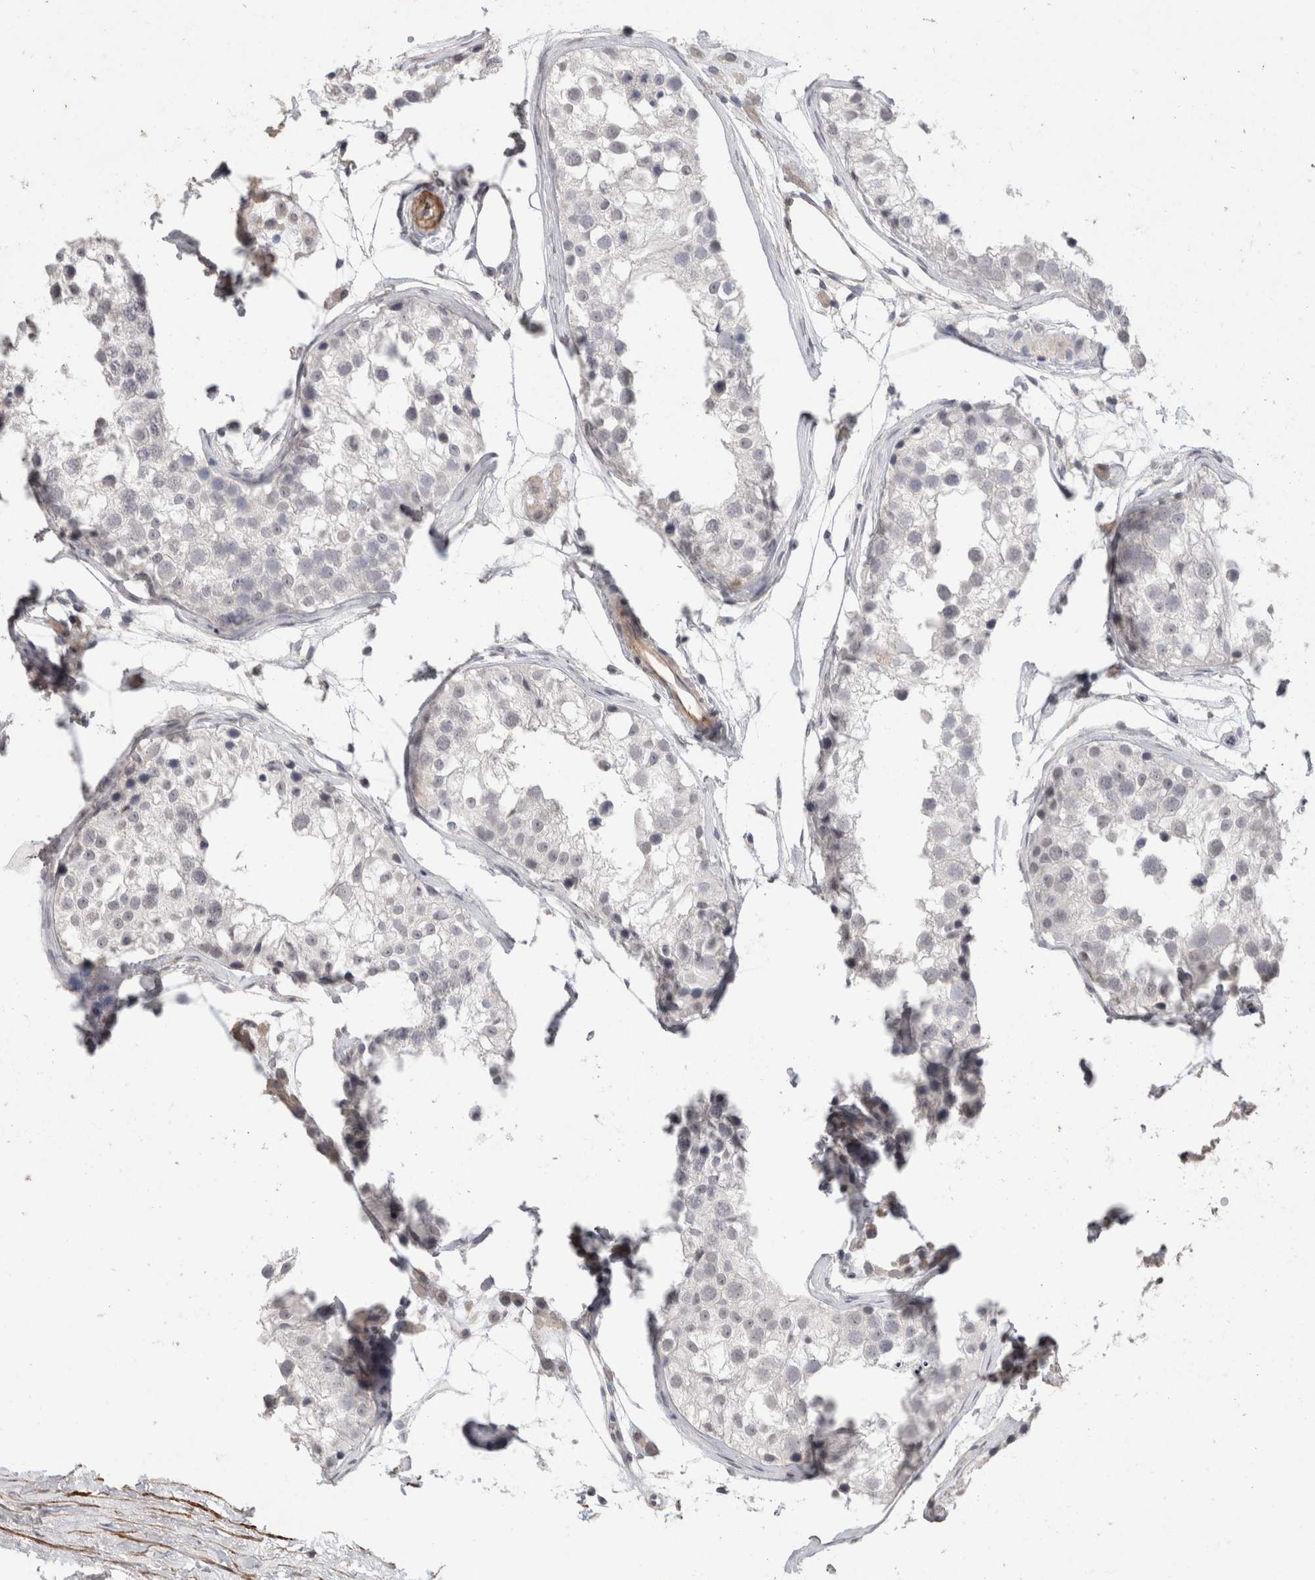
{"staining": {"intensity": "negative", "quantity": "none", "location": "none"}, "tissue": "testis", "cell_type": "Cells in seminiferous ducts", "image_type": "normal", "snomed": [{"axis": "morphology", "description": "Normal tissue, NOS"}, {"axis": "morphology", "description": "Adenocarcinoma, metastatic, NOS"}, {"axis": "topography", "description": "Testis"}], "caption": "The immunohistochemistry (IHC) image has no significant positivity in cells in seminiferous ducts of testis. (DAB immunohistochemistry (IHC) visualized using brightfield microscopy, high magnification).", "gene": "CDH13", "patient": {"sex": "male", "age": 26}}